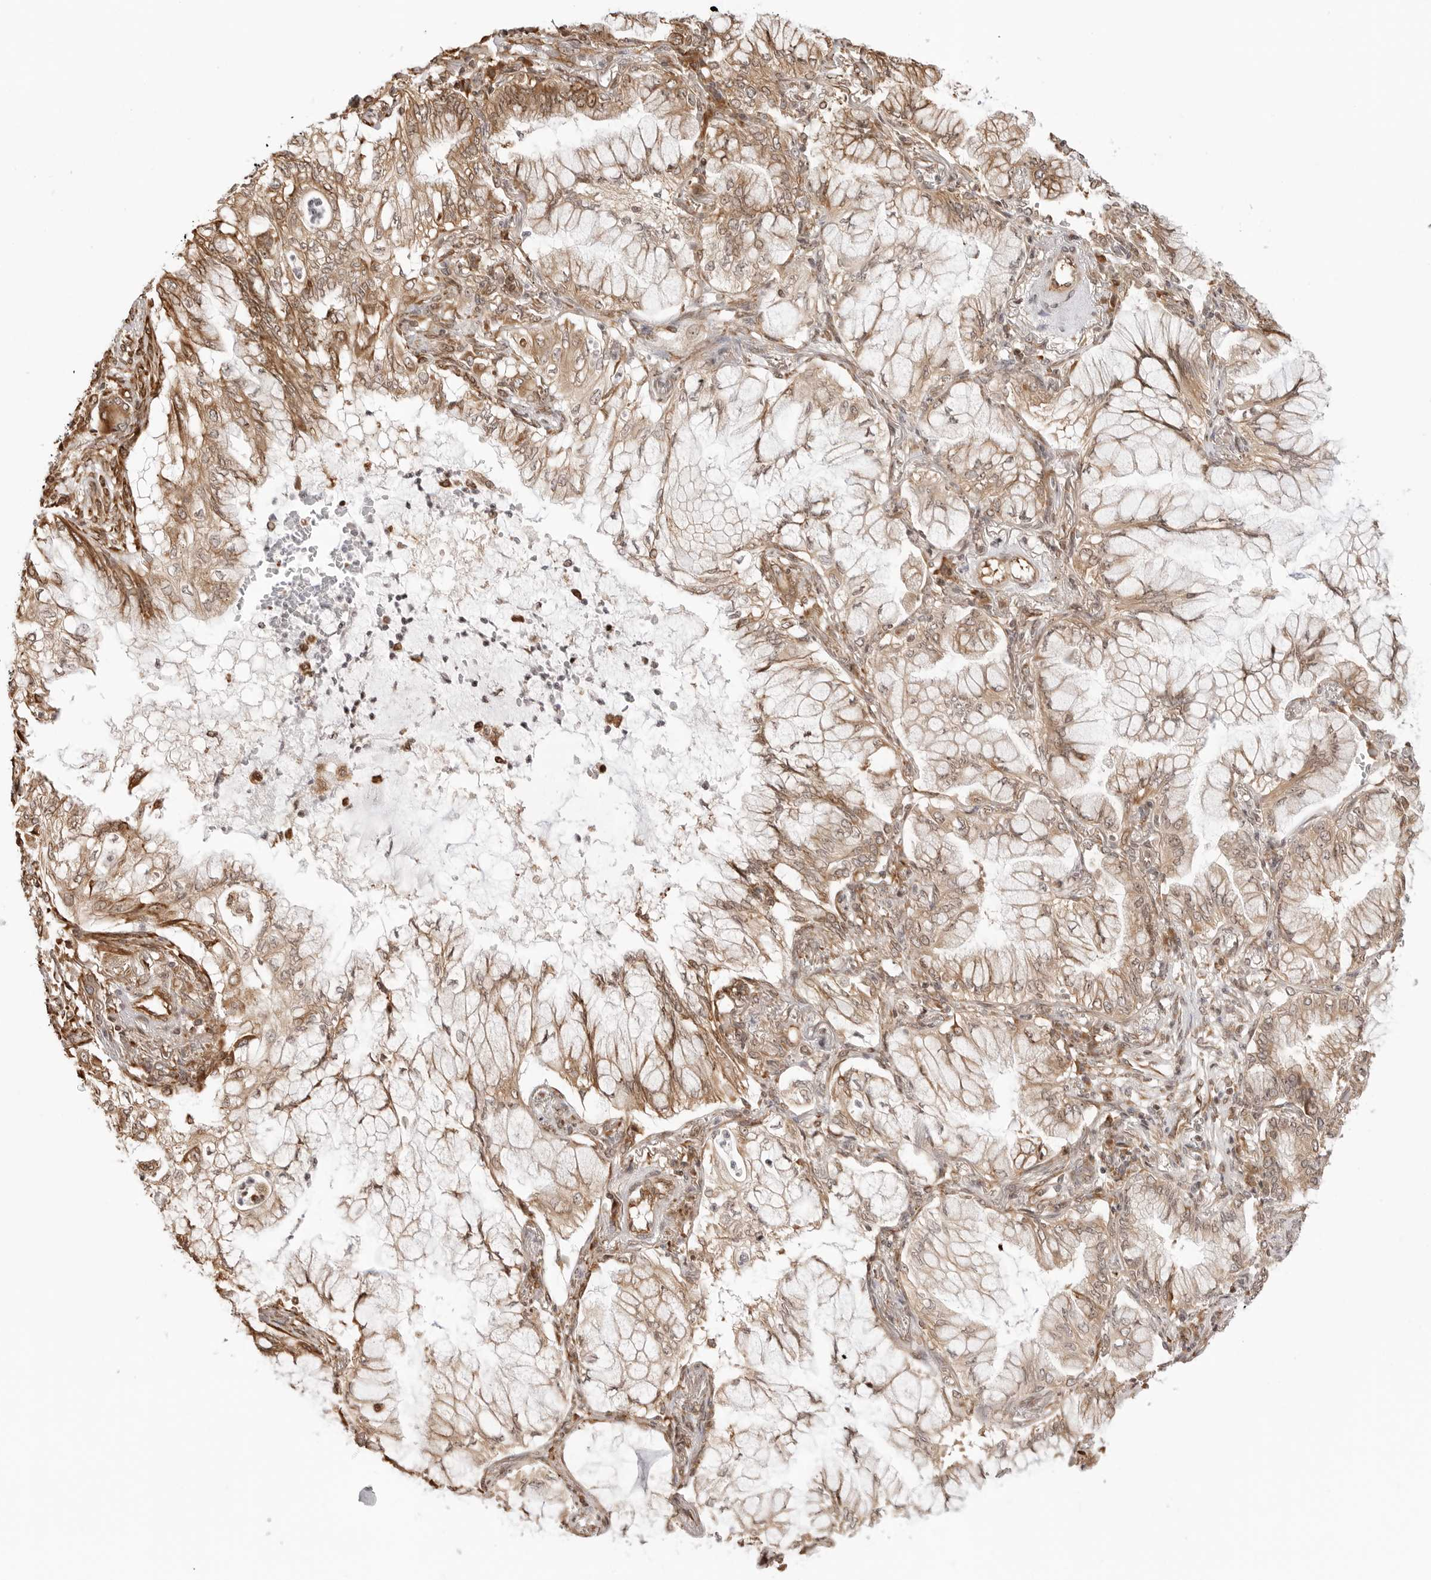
{"staining": {"intensity": "moderate", "quantity": ">75%", "location": "cytoplasmic/membranous"}, "tissue": "lung cancer", "cell_type": "Tumor cells", "image_type": "cancer", "snomed": [{"axis": "morphology", "description": "Adenocarcinoma, NOS"}, {"axis": "topography", "description": "Lung"}], "caption": "Lung cancer tissue shows moderate cytoplasmic/membranous positivity in approximately >75% of tumor cells, visualized by immunohistochemistry.", "gene": "FKBP14", "patient": {"sex": "female", "age": 70}}